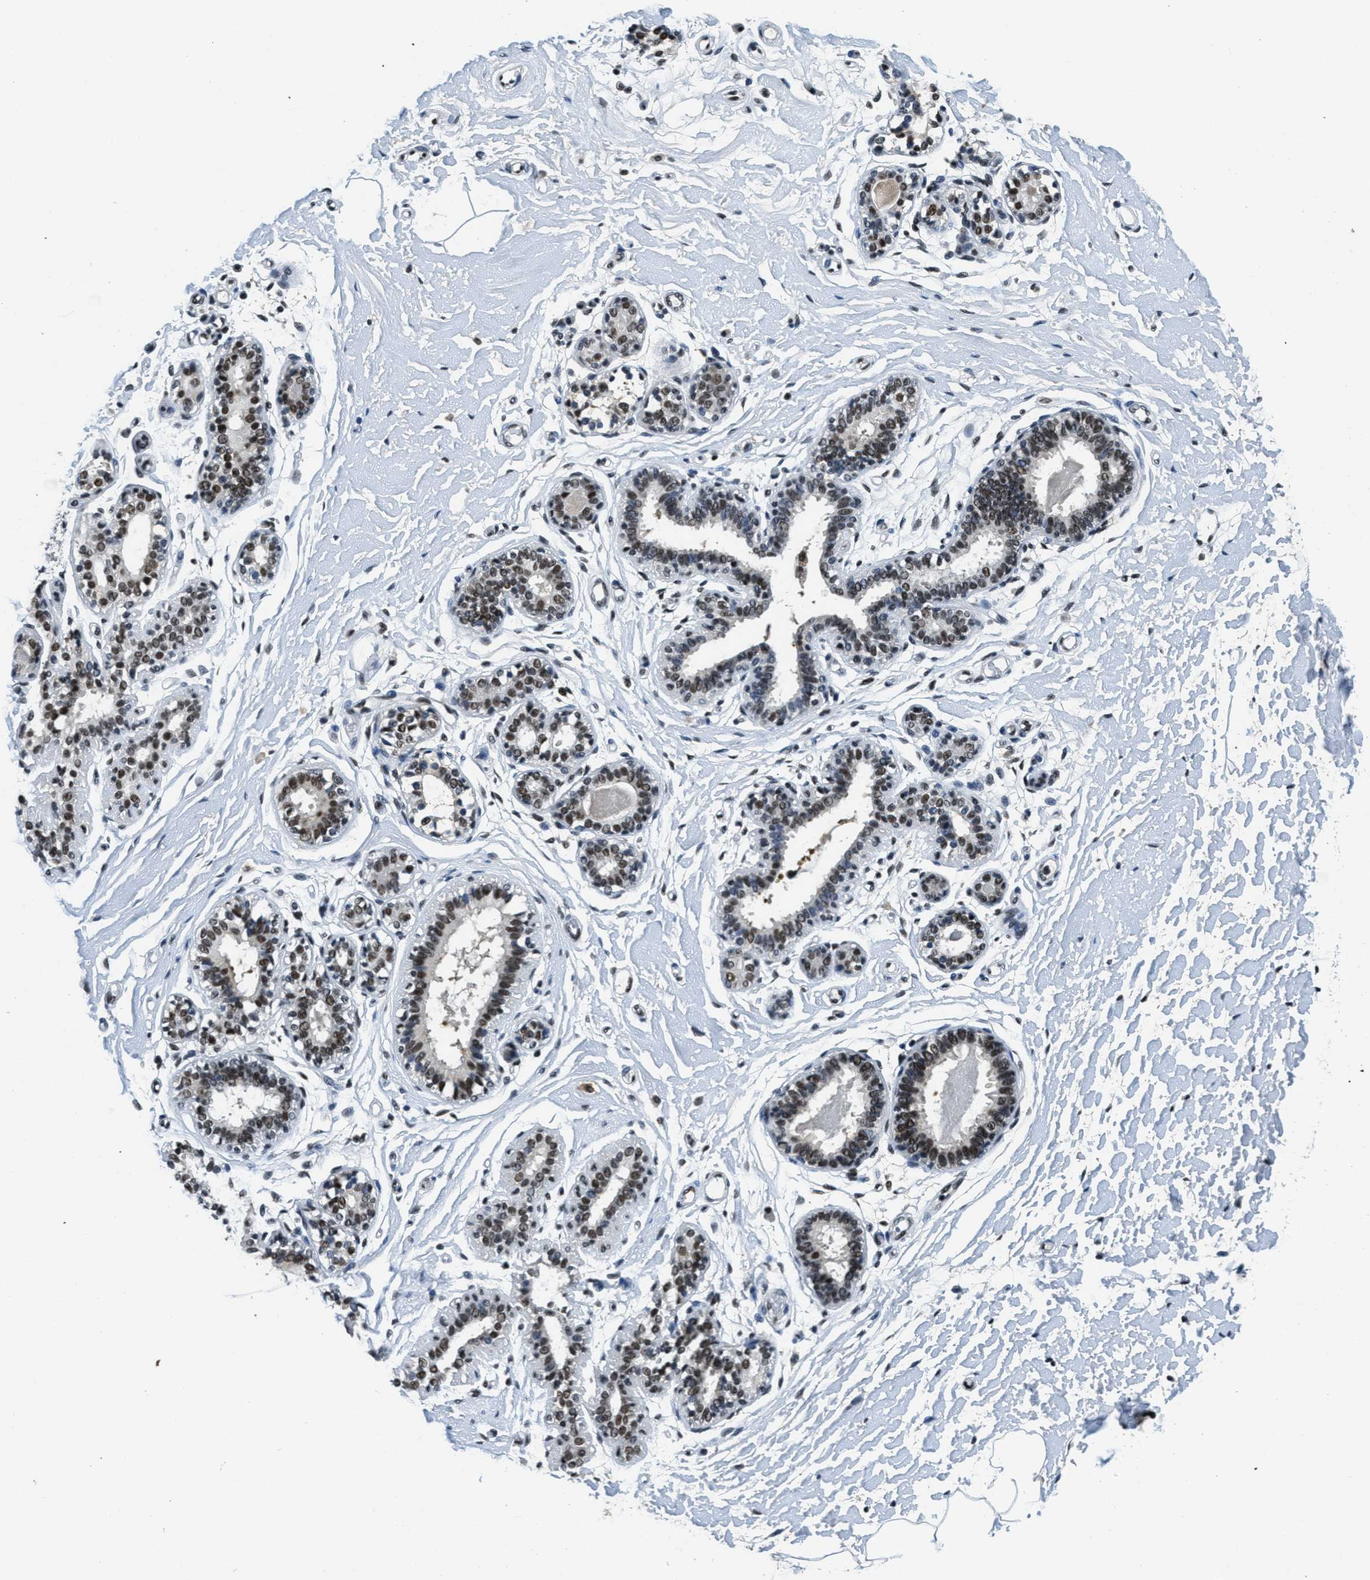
{"staining": {"intensity": "negative", "quantity": "none", "location": "none"}, "tissue": "breast", "cell_type": "Adipocytes", "image_type": "normal", "snomed": [{"axis": "morphology", "description": "Normal tissue, NOS"}, {"axis": "morphology", "description": "Lobular carcinoma"}, {"axis": "topography", "description": "Breast"}], "caption": "Immunohistochemistry (IHC) histopathology image of normal breast: human breast stained with DAB reveals no significant protein positivity in adipocytes.", "gene": "SSB", "patient": {"sex": "female", "age": 59}}